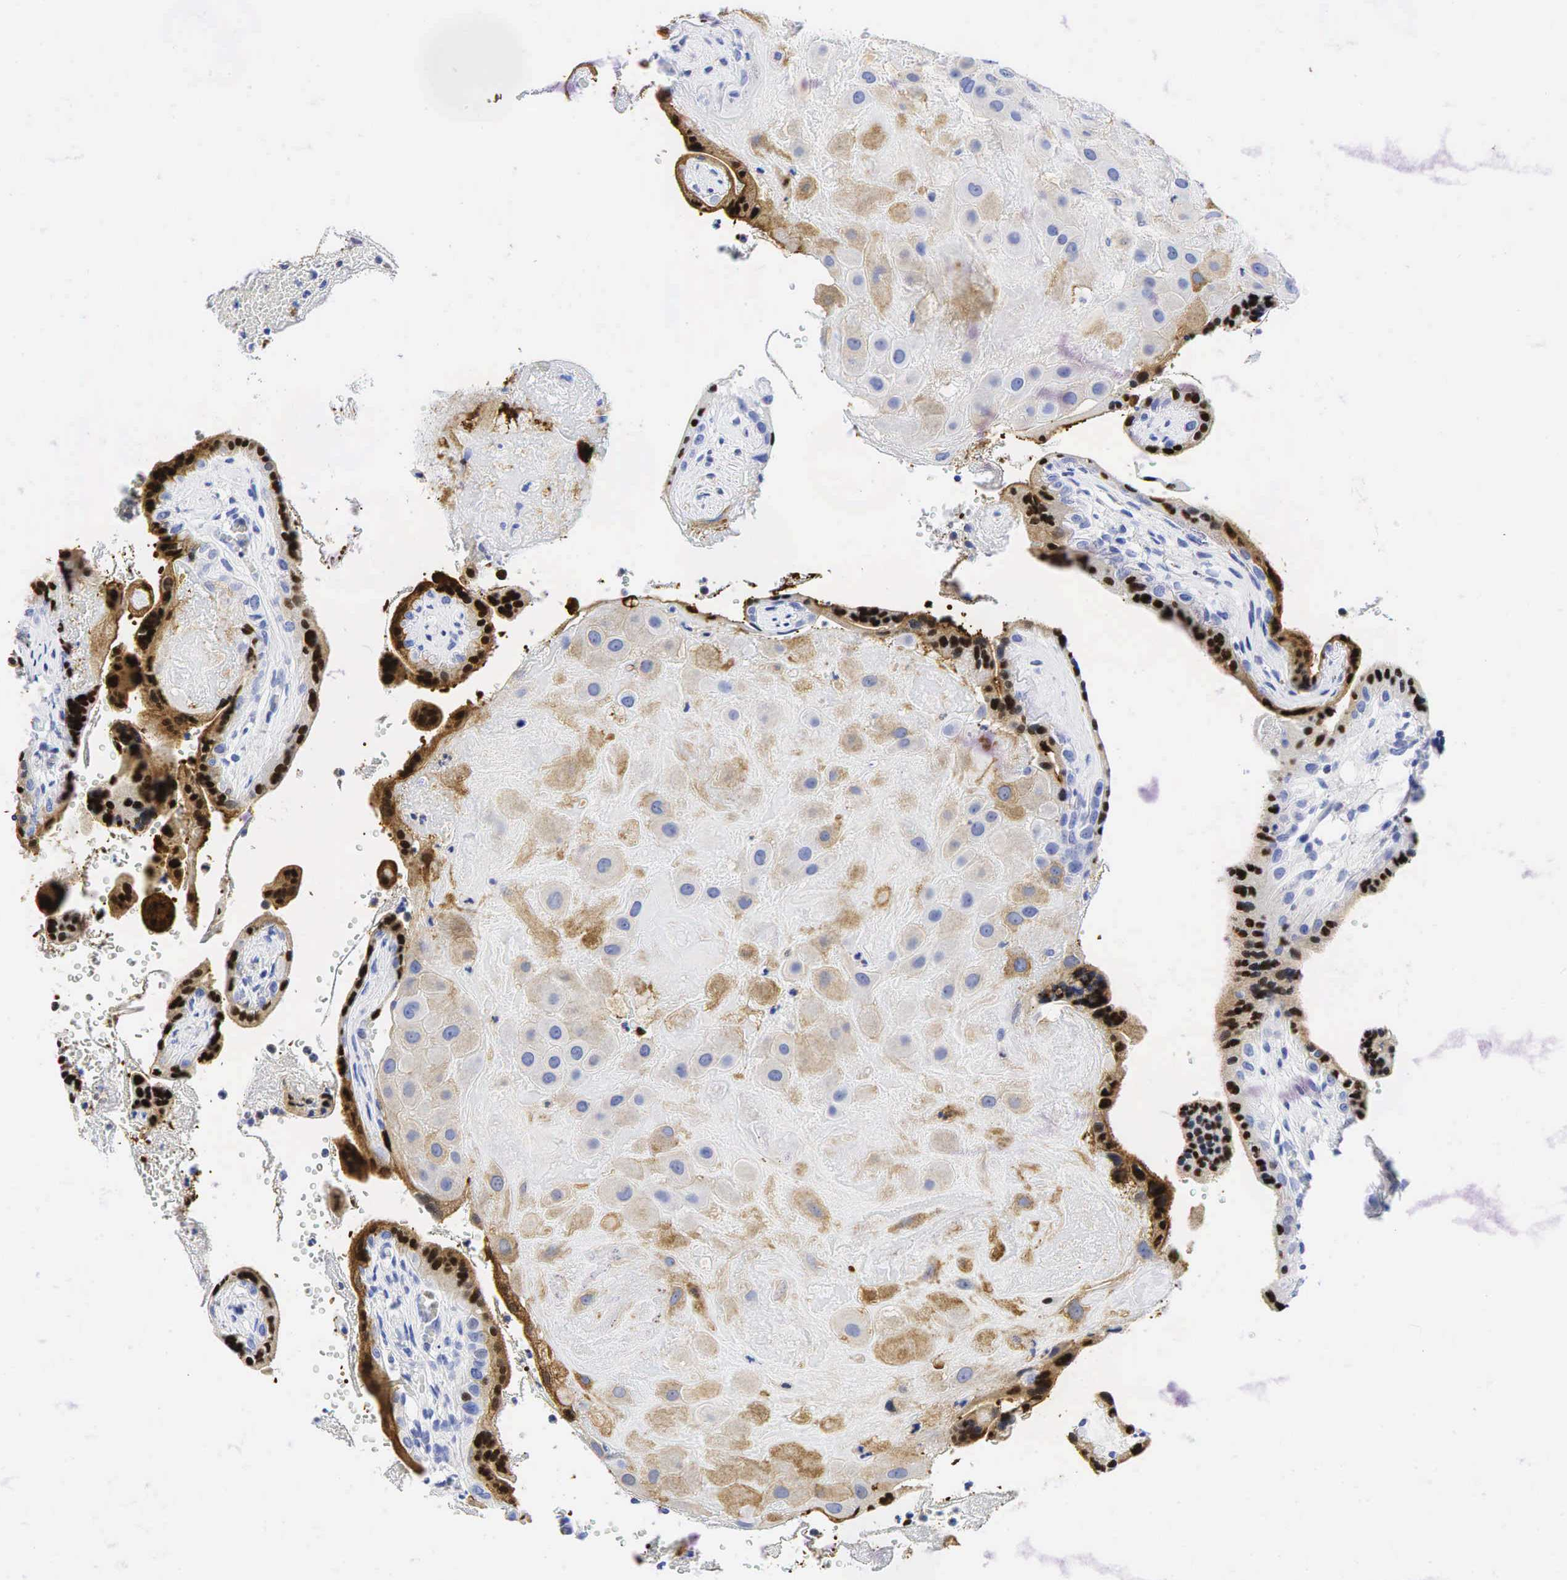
{"staining": {"intensity": "weak", "quantity": "25%-75%", "location": "cytoplasmic/membranous"}, "tissue": "placenta", "cell_type": "Decidual cells", "image_type": "normal", "snomed": [{"axis": "morphology", "description": "Normal tissue, NOS"}, {"axis": "topography", "description": "Placenta"}], "caption": "Immunohistochemistry (IHC) image of benign placenta: placenta stained using immunohistochemistry shows low levels of weak protein expression localized specifically in the cytoplasmic/membranous of decidual cells, appearing as a cytoplasmic/membranous brown color.", "gene": "TNFRSF8", "patient": {"sex": "female", "age": 24}}